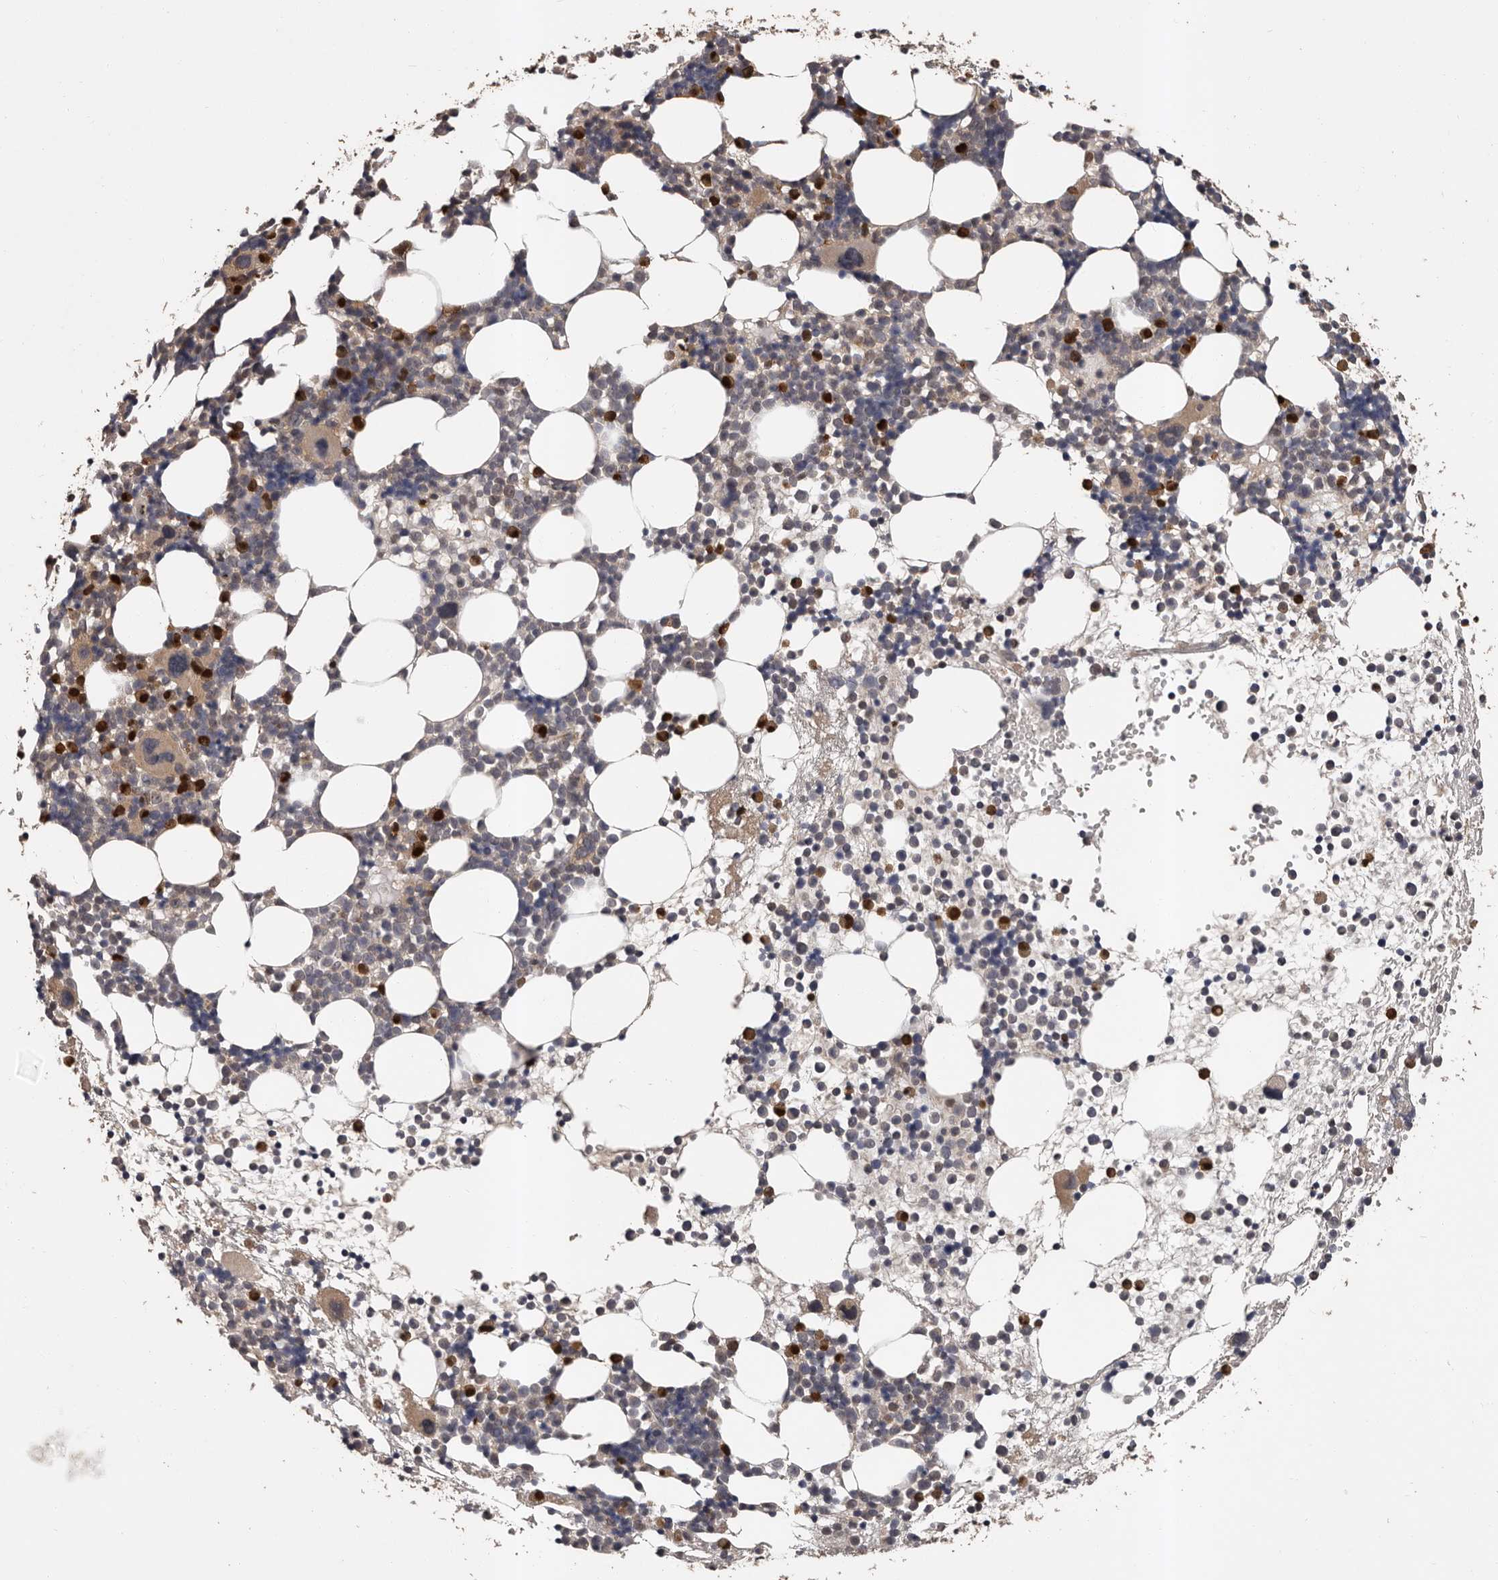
{"staining": {"intensity": "strong", "quantity": "<25%", "location": "cytoplasmic/membranous,nuclear"}, "tissue": "bone marrow", "cell_type": "Hematopoietic cells", "image_type": "normal", "snomed": [{"axis": "morphology", "description": "Normal tissue, NOS"}, {"axis": "topography", "description": "Bone marrow"}], "caption": "Bone marrow stained with DAB (3,3'-diaminobenzidine) immunohistochemistry exhibits medium levels of strong cytoplasmic/membranous,nuclear staining in approximately <25% of hematopoietic cells. (brown staining indicates protein expression, while blue staining denotes nuclei).", "gene": "VPS37A", "patient": {"sex": "female", "age": 57}}